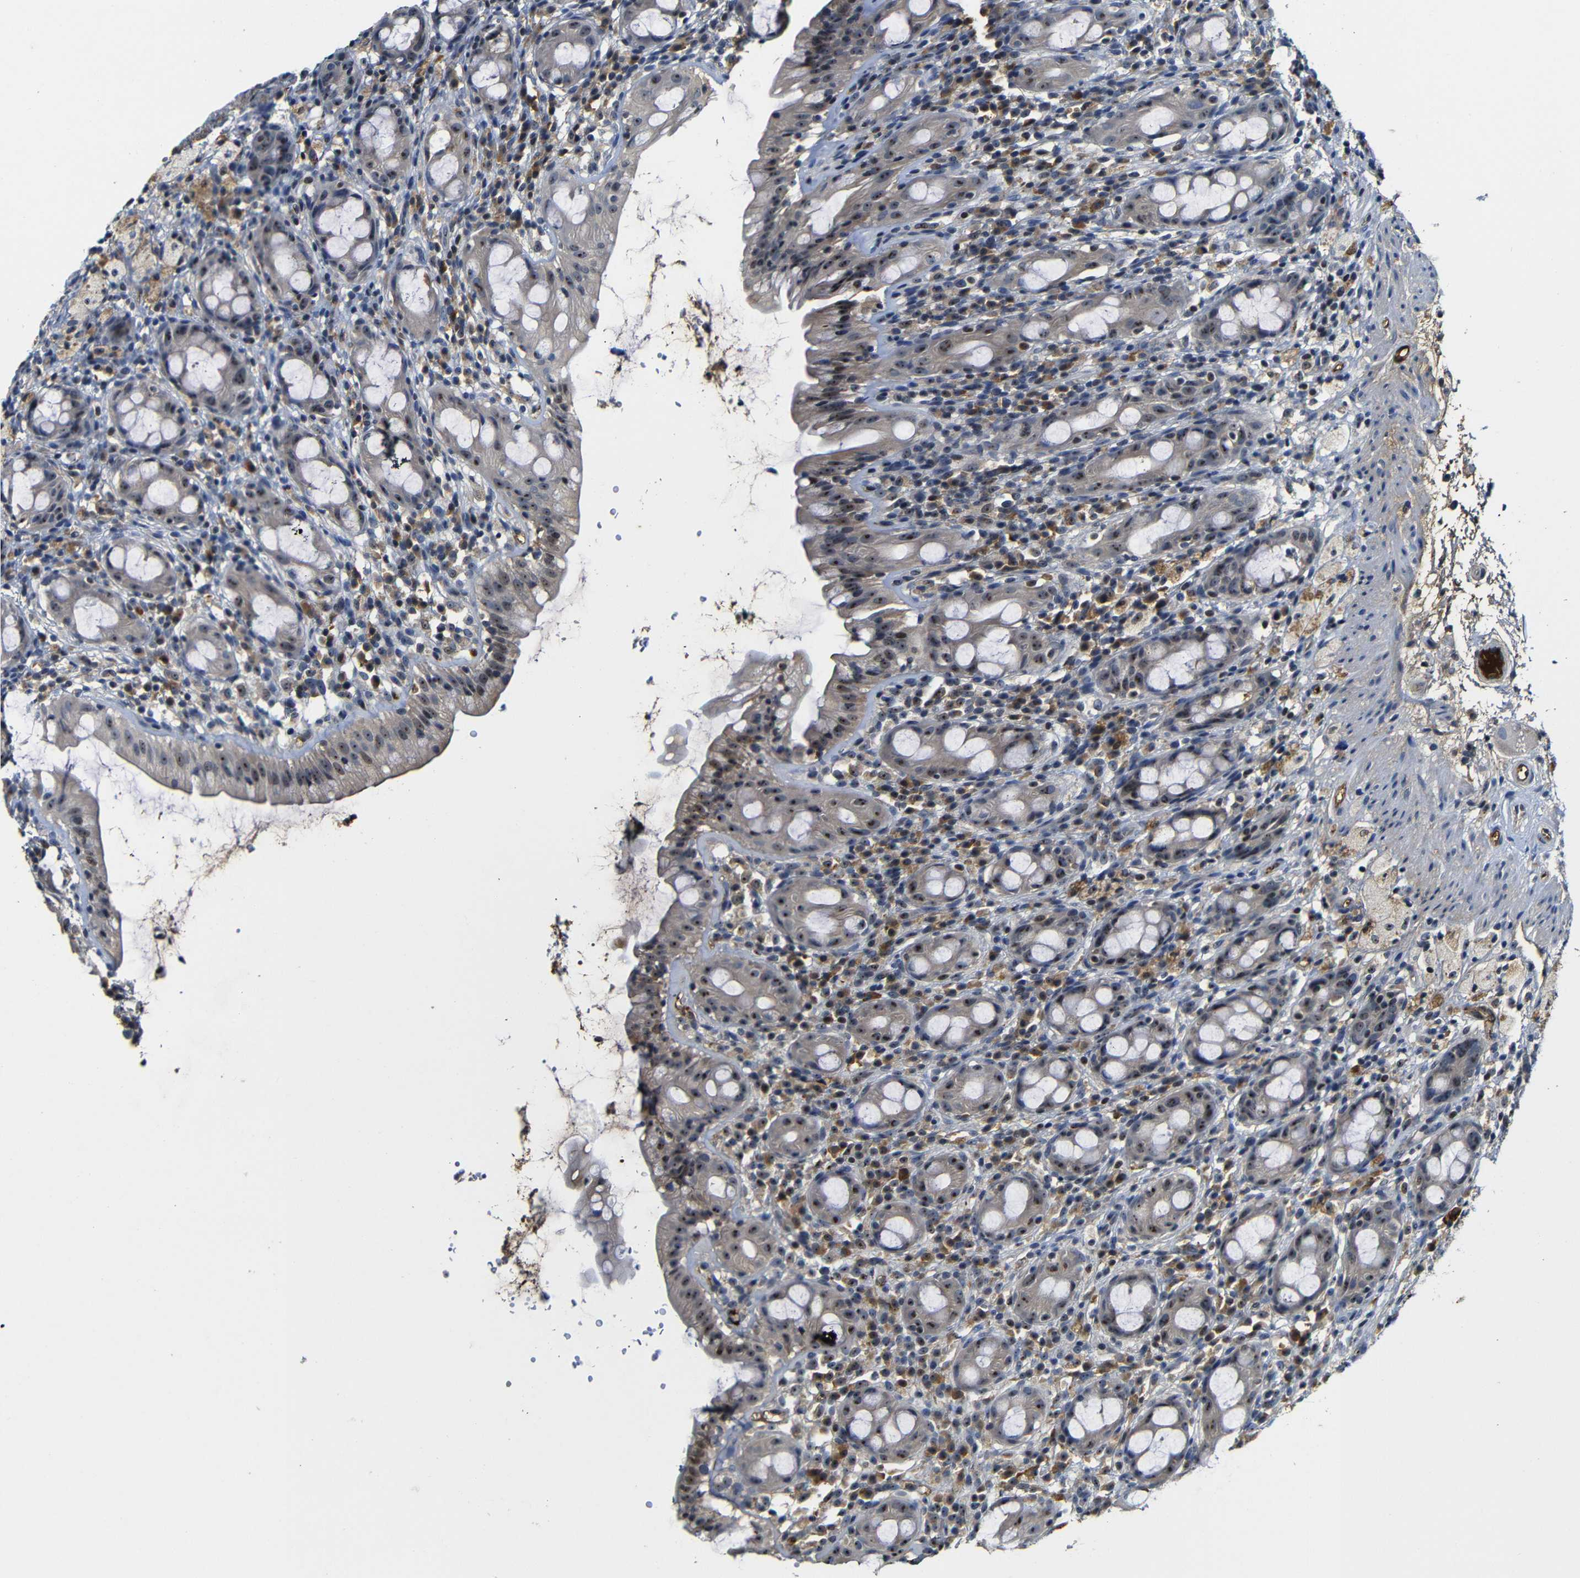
{"staining": {"intensity": "moderate", "quantity": ">75%", "location": "cytoplasmic/membranous,nuclear"}, "tissue": "rectum", "cell_type": "Glandular cells", "image_type": "normal", "snomed": [{"axis": "morphology", "description": "Normal tissue, NOS"}, {"axis": "topography", "description": "Rectum"}], "caption": "This histopathology image shows normal rectum stained with immunohistochemistry (IHC) to label a protein in brown. The cytoplasmic/membranous,nuclear of glandular cells show moderate positivity for the protein. Nuclei are counter-stained blue.", "gene": "MYC", "patient": {"sex": "male", "age": 44}}